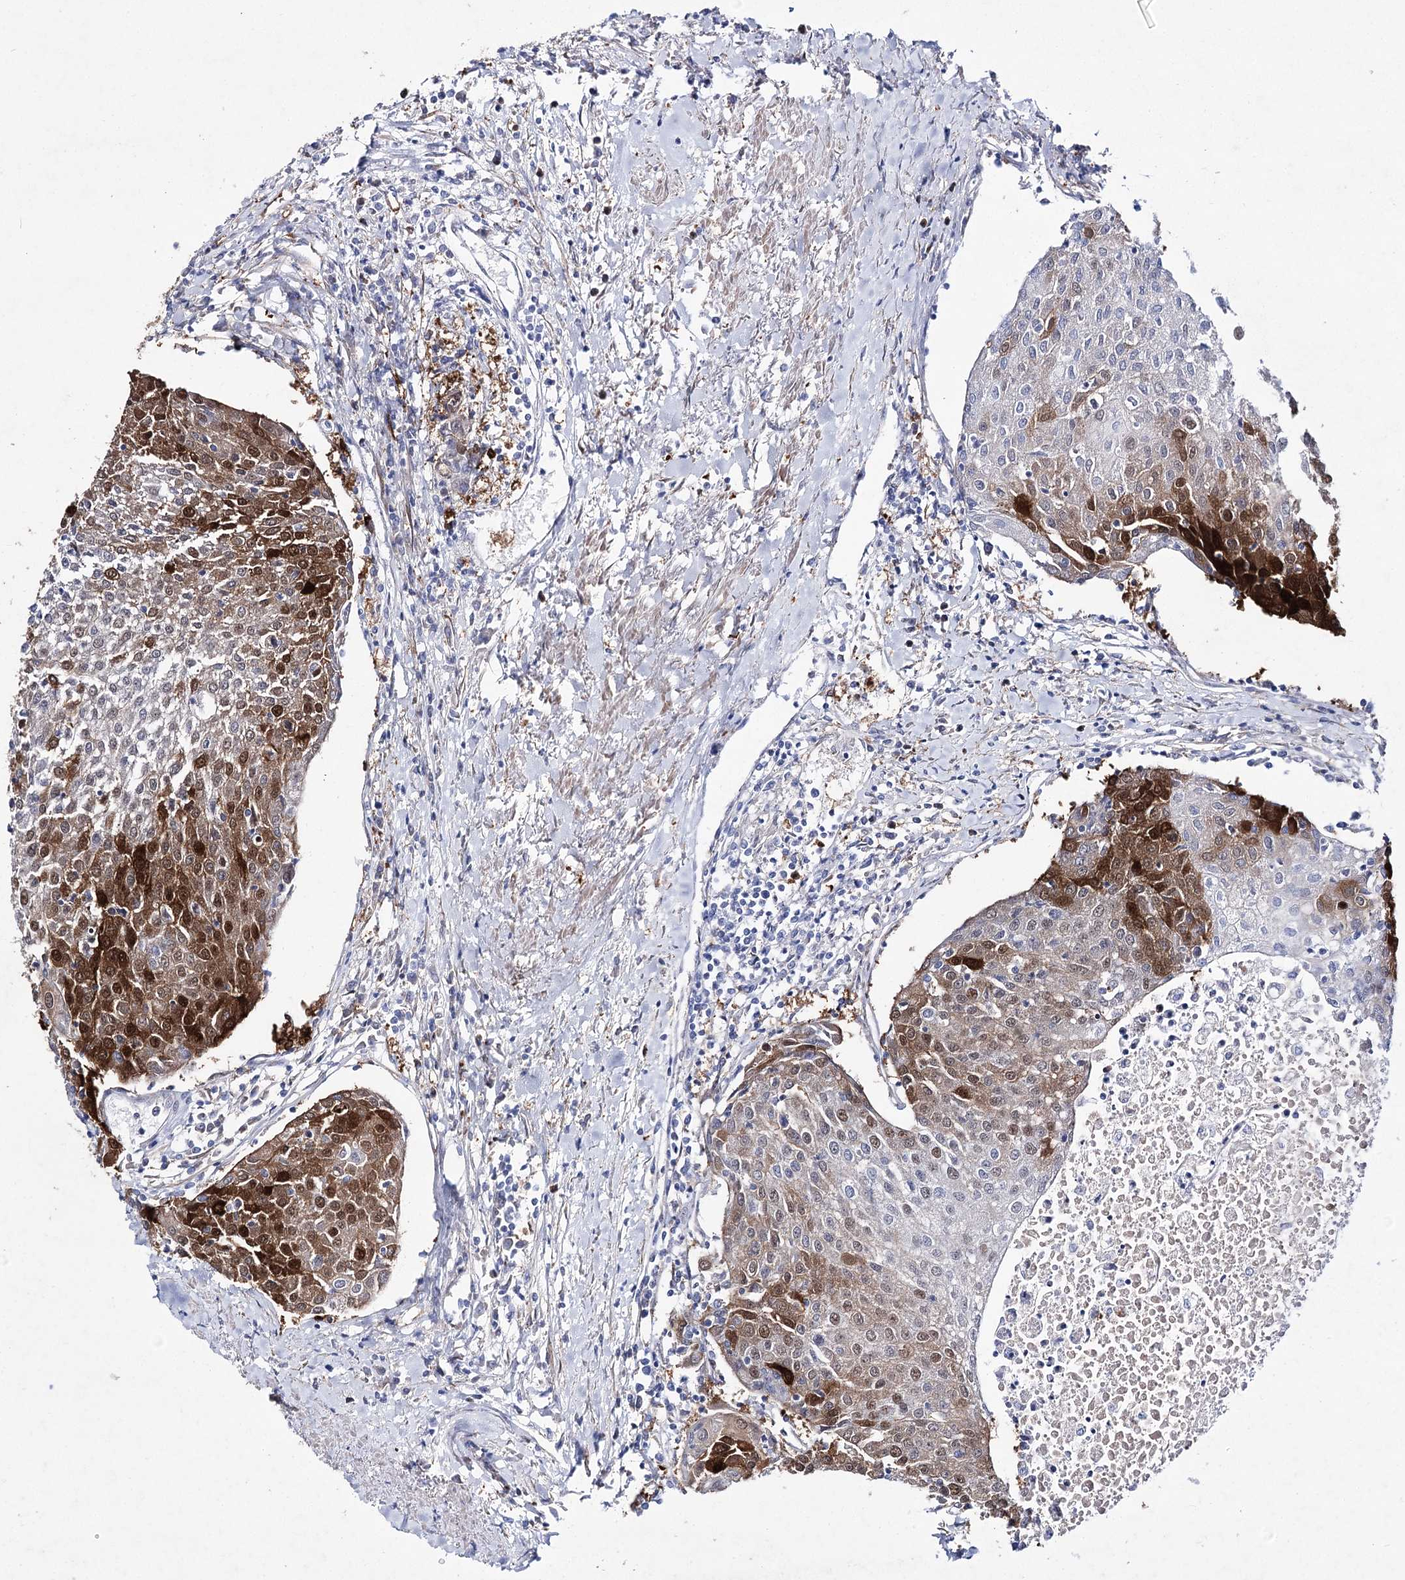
{"staining": {"intensity": "strong", "quantity": "25%-75%", "location": "cytoplasmic/membranous,nuclear"}, "tissue": "urothelial cancer", "cell_type": "Tumor cells", "image_type": "cancer", "snomed": [{"axis": "morphology", "description": "Urothelial carcinoma, High grade"}, {"axis": "topography", "description": "Urinary bladder"}], "caption": "Tumor cells display strong cytoplasmic/membranous and nuclear expression in about 25%-75% of cells in urothelial carcinoma (high-grade). (DAB (3,3'-diaminobenzidine) IHC with brightfield microscopy, high magnification).", "gene": "UGDH", "patient": {"sex": "female", "age": 85}}